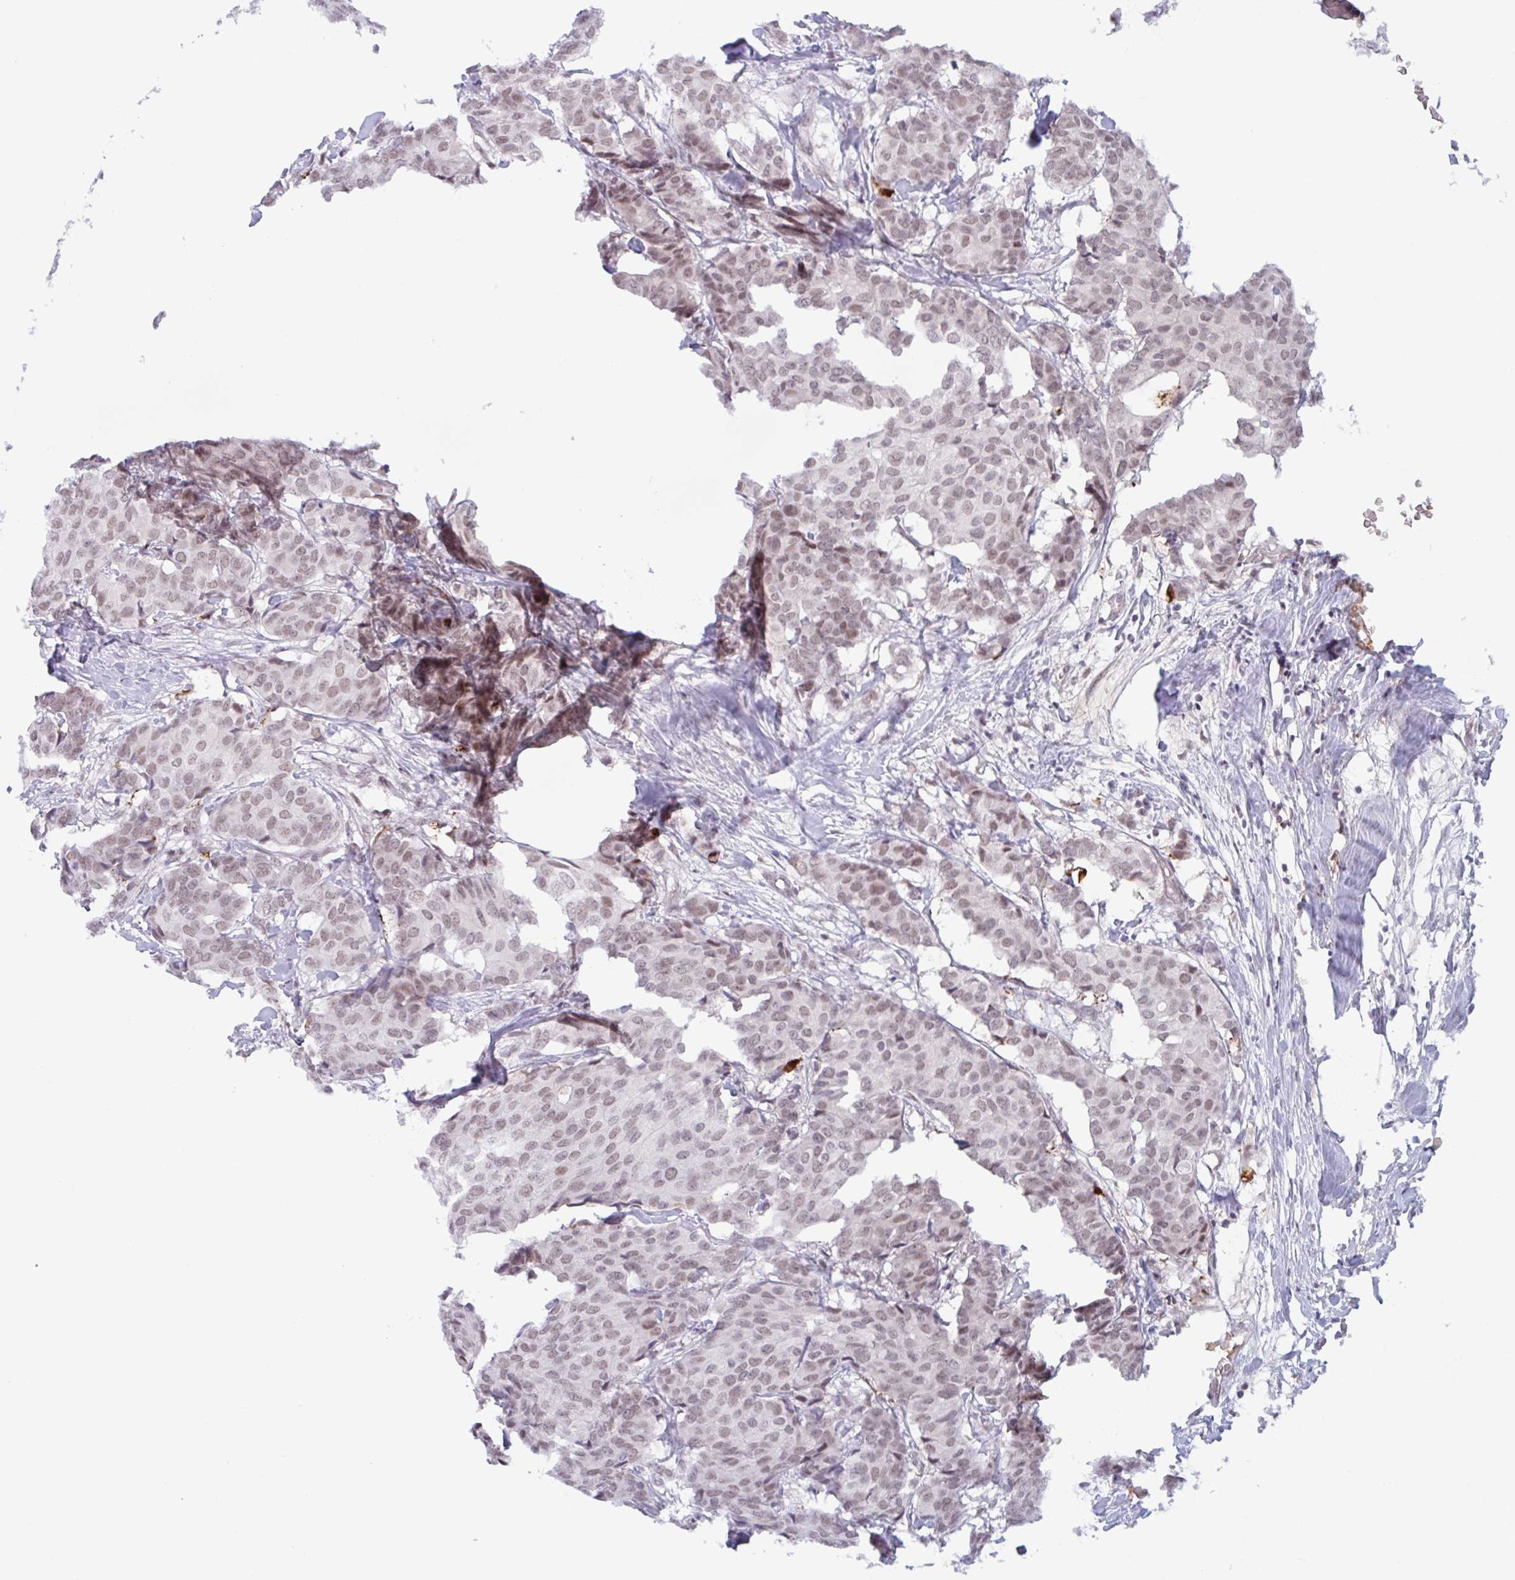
{"staining": {"intensity": "moderate", "quantity": ">75%", "location": "nuclear"}, "tissue": "breast cancer", "cell_type": "Tumor cells", "image_type": "cancer", "snomed": [{"axis": "morphology", "description": "Duct carcinoma"}, {"axis": "topography", "description": "Breast"}], "caption": "IHC micrograph of neoplastic tissue: infiltrating ductal carcinoma (breast) stained using immunohistochemistry shows medium levels of moderate protein expression localized specifically in the nuclear of tumor cells, appearing as a nuclear brown color.", "gene": "PLG", "patient": {"sex": "female", "age": 75}}